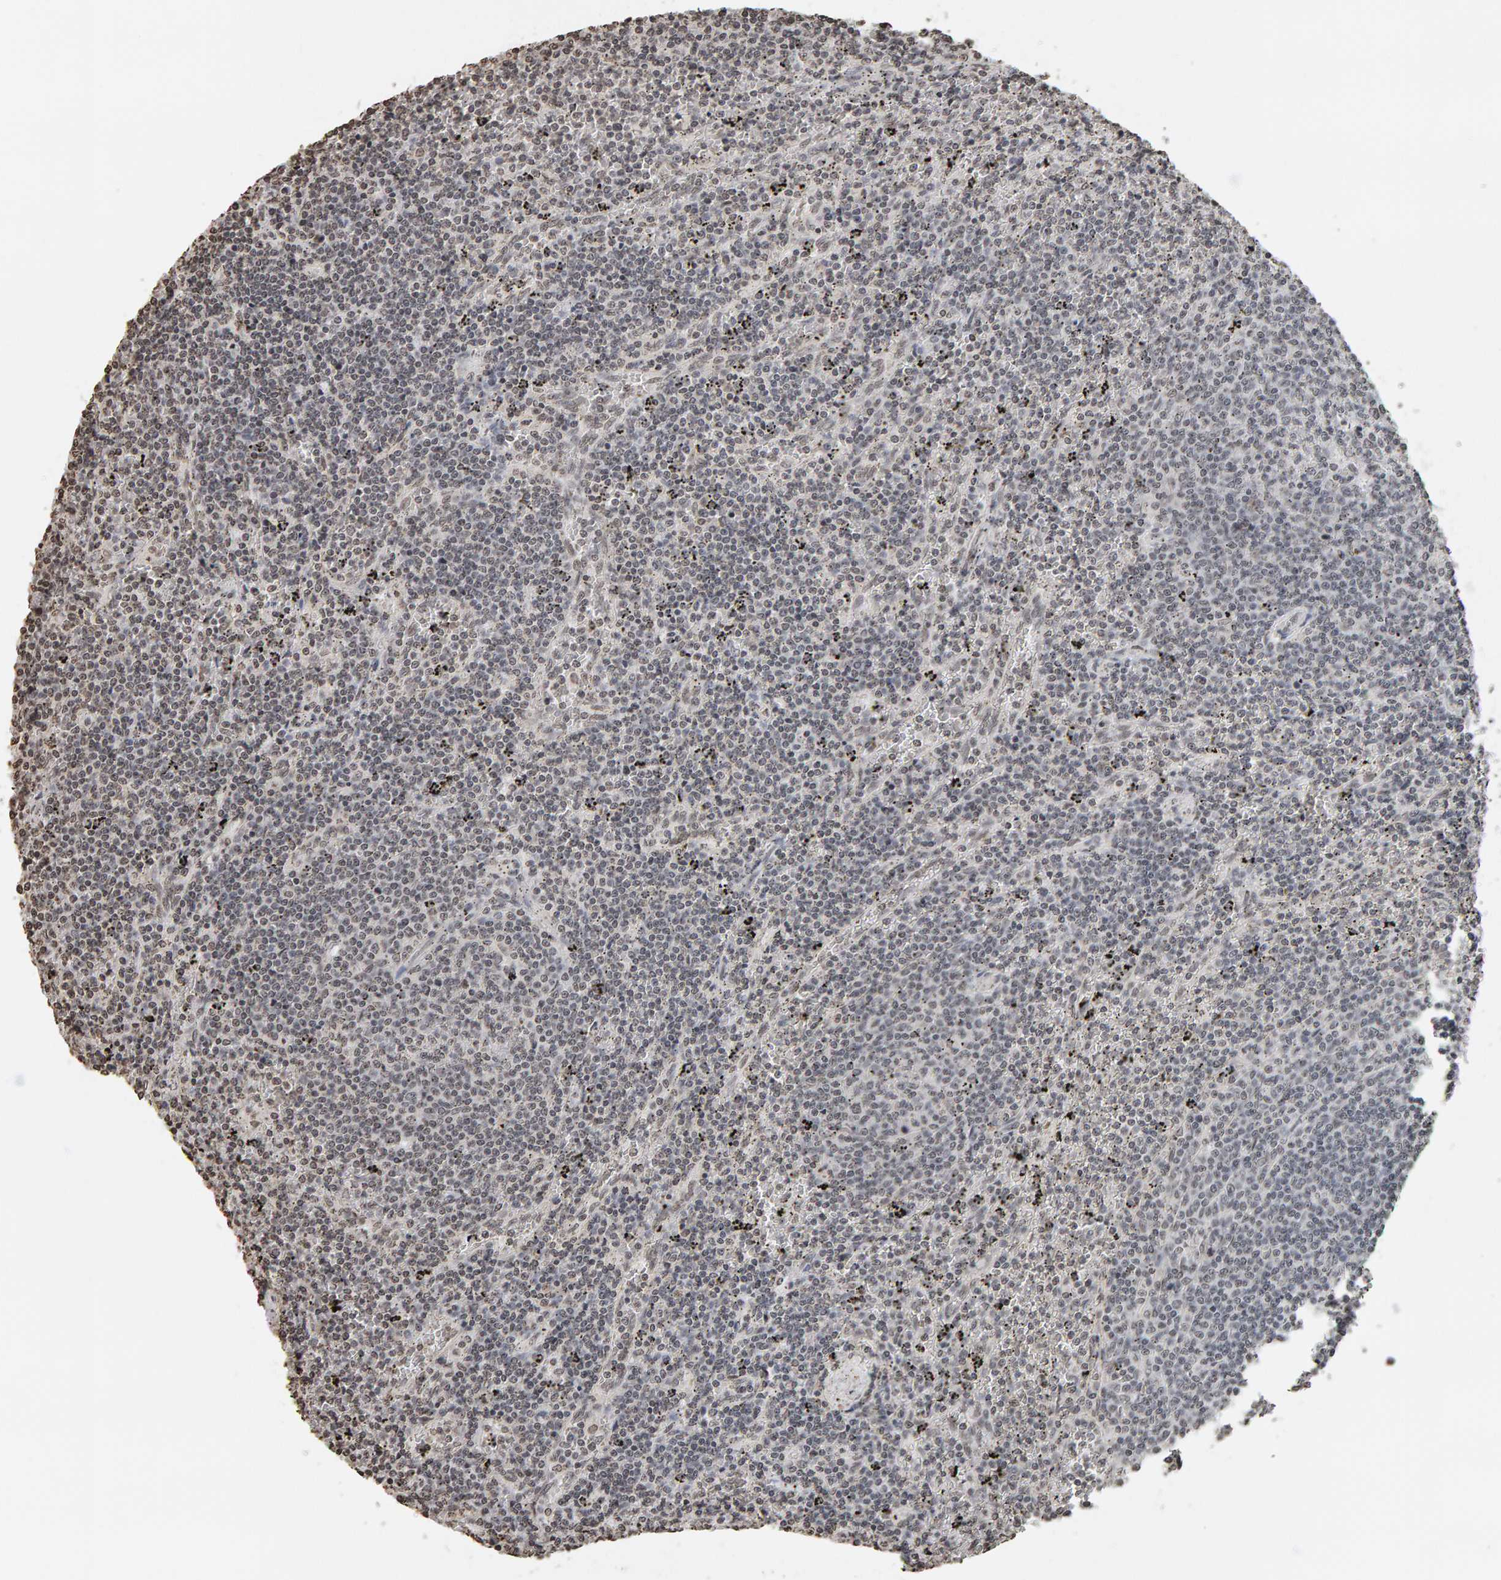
{"staining": {"intensity": "negative", "quantity": "none", "location": "none"}, "tissue": "lymphoma", "cell_type": "Tumor cells", "image_type": "cancer", "snomed": [{"axis": "morphology", "description": "Malignant lymphoma, non-Hodgkin's type, Low grade"}, {"axis": "topography", "description": "Spleen"}], "caption": "Micrograph shows no significant protein staining in tumor cells of low-grade malignant lymphoma, non-Hodgkin's type.", "gene": "AFF4", "patient": {"sex": "female", "age": 50}}